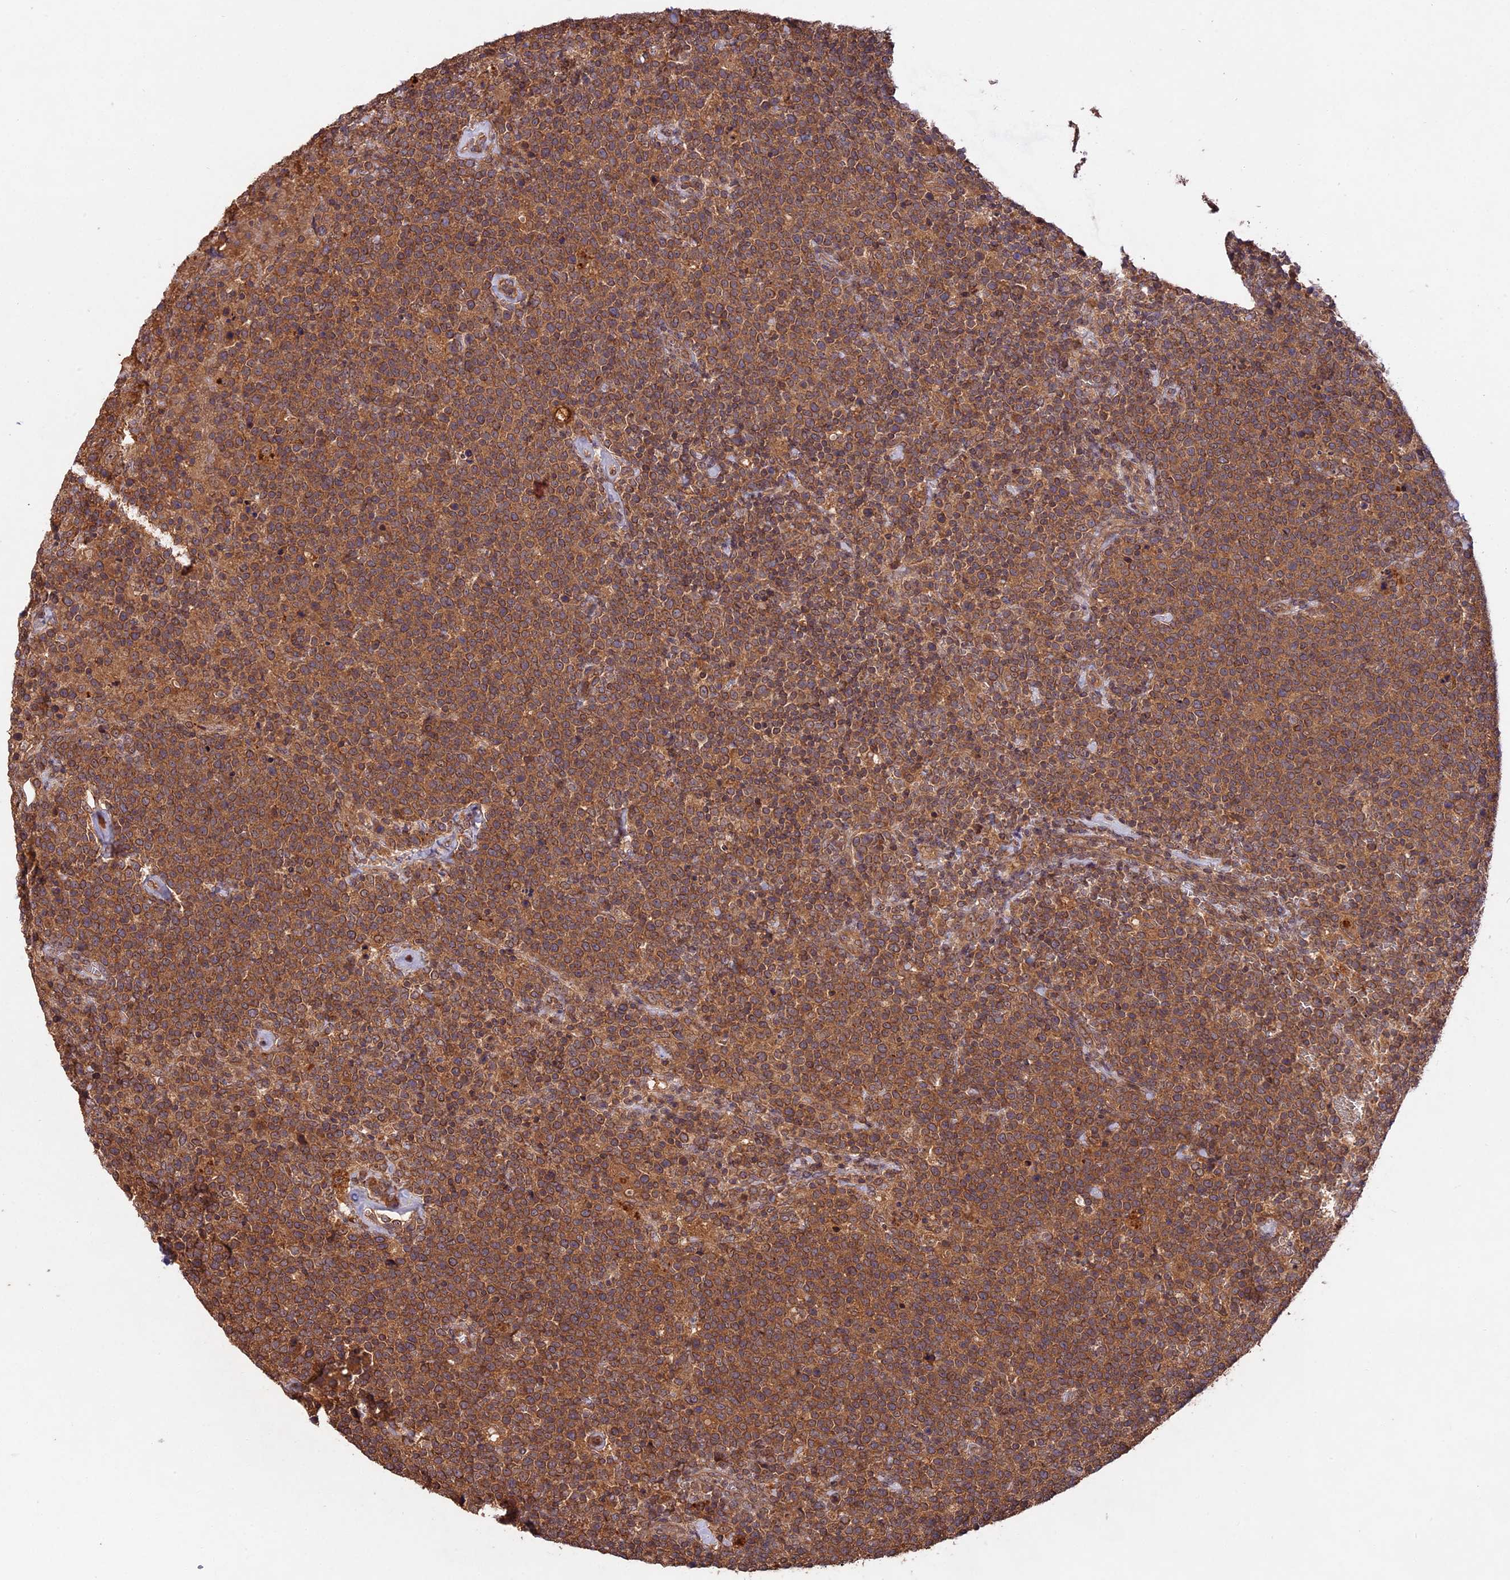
{"staining": {"intensity": "moderate", "quantity": ">75%", "location": "cytoplasmic/membranous"}, "tissue": "lymphoma", "cell_type": "Tumor cells", "image_type": "cancer", "snomed": [{"axis": "morphology", "description": "Malignant lymphoma, non-Hodgkin's type, High grade"}, {"axis": "topography", "description": "Lymph node"}], "caption": "Protein expression analysis of lymphoma demonstrates moderate cytoplasmic/membranous expression in approximately >75% of tumor cells. (DAB (3,3'-diaminobenzidine) IHC, brown staining for protein, blue staining for nuclei).", "gene": "CHAC1", "patient": {"sex": "male", "age": 61}}